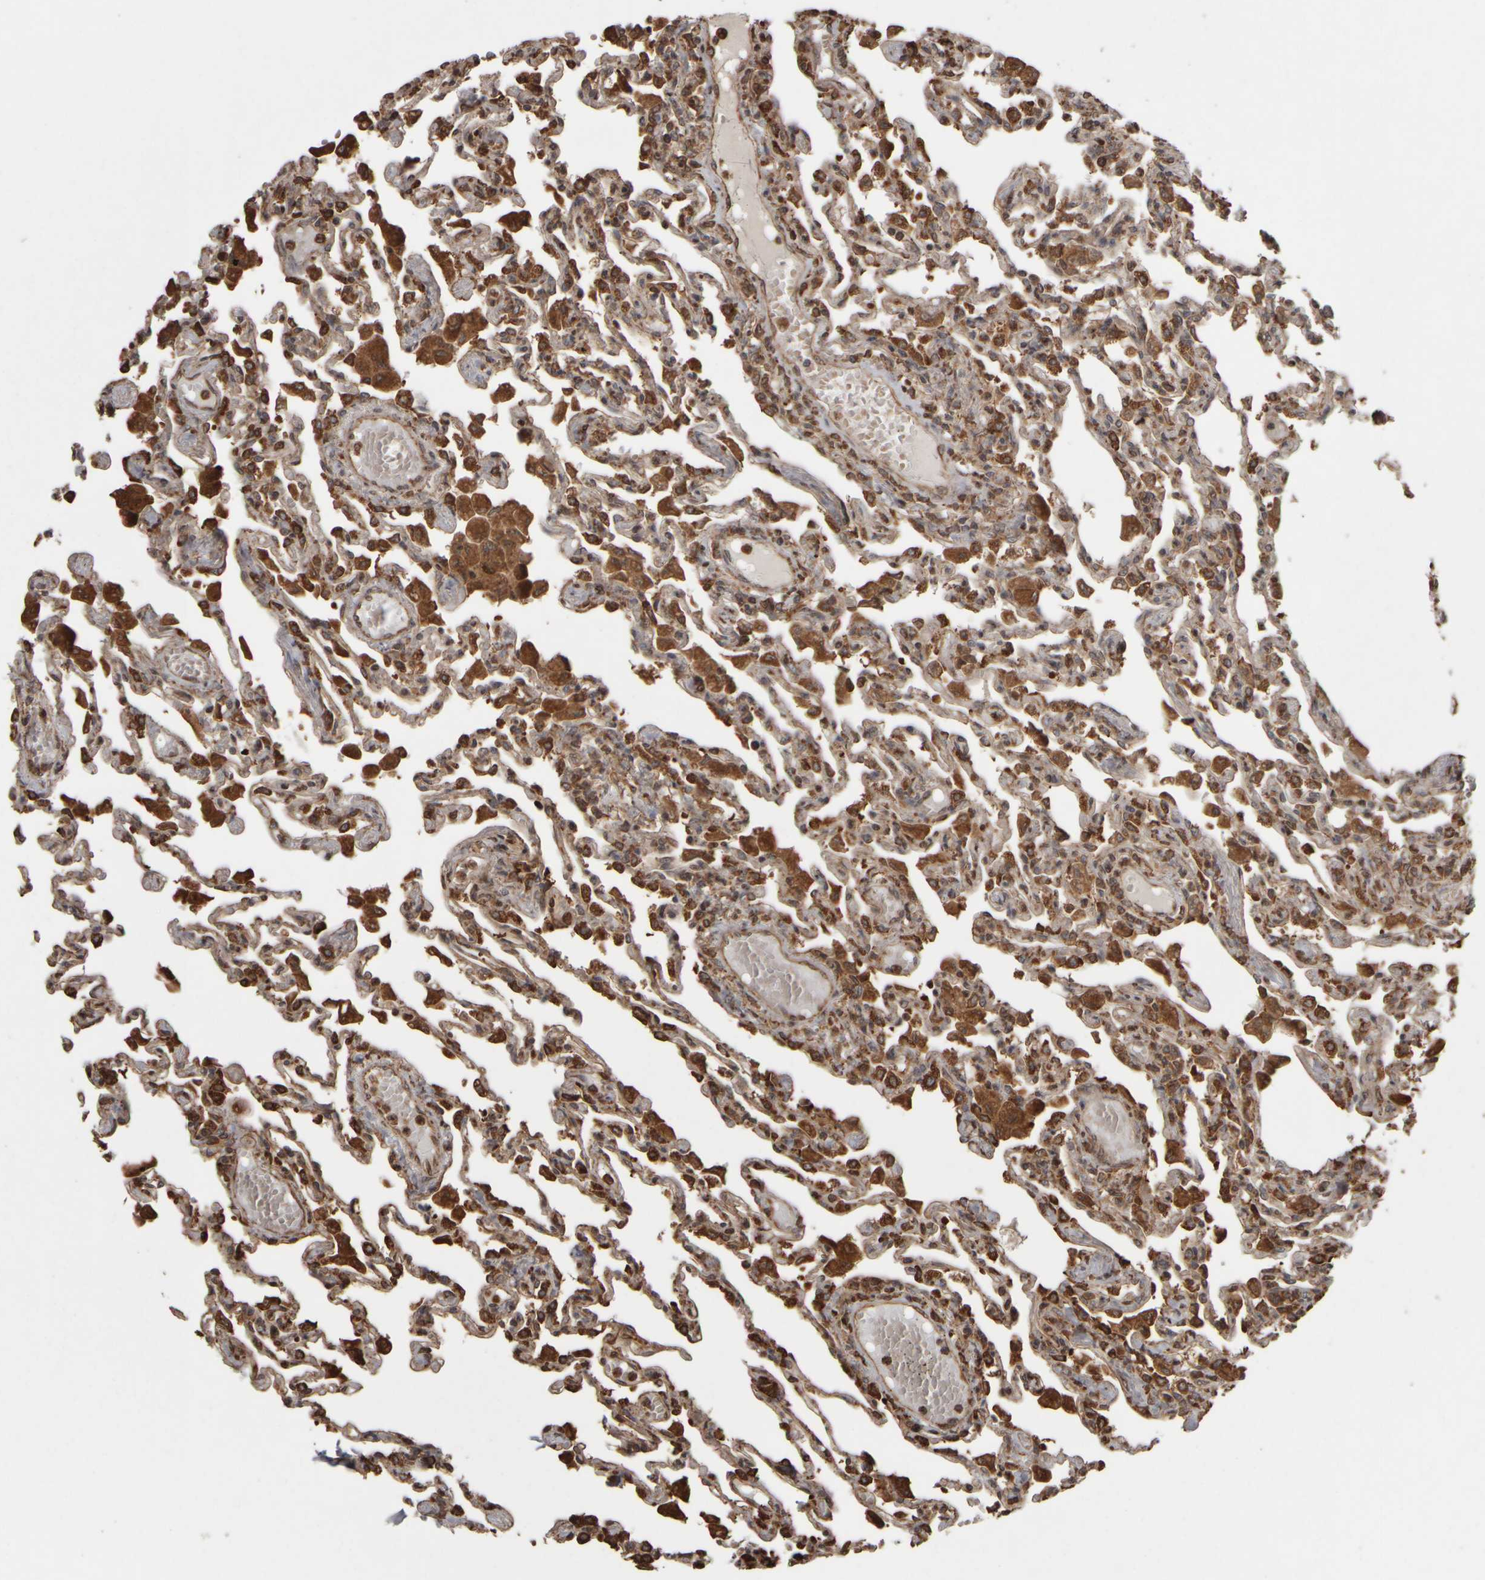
{"staining": {"intensity": "strong", "quantity": ">75%", "location": "cytoplasmic/membranous"}, "tissue": "lung", "cell_type": "Alveolar cells", "image_type": "normal", "snomed": [{"axis": "morphology", "description": "Normal tissue, NOS"}, {"axis": "topography", "description": "Bronchus"}, {"axis": "topography", "description": "Lung"}], "caption": "An image of lung stained for a protein demonstrates strong cytoplasmic/membranous brown staining in alveolar cells. The protein is stained brown, and the nuclei are stained in blue (DAB IHC with brightfield microscopy, high magnification).", "gene": "AGBL3", "patient": {"sex": "female", "age": 49}}